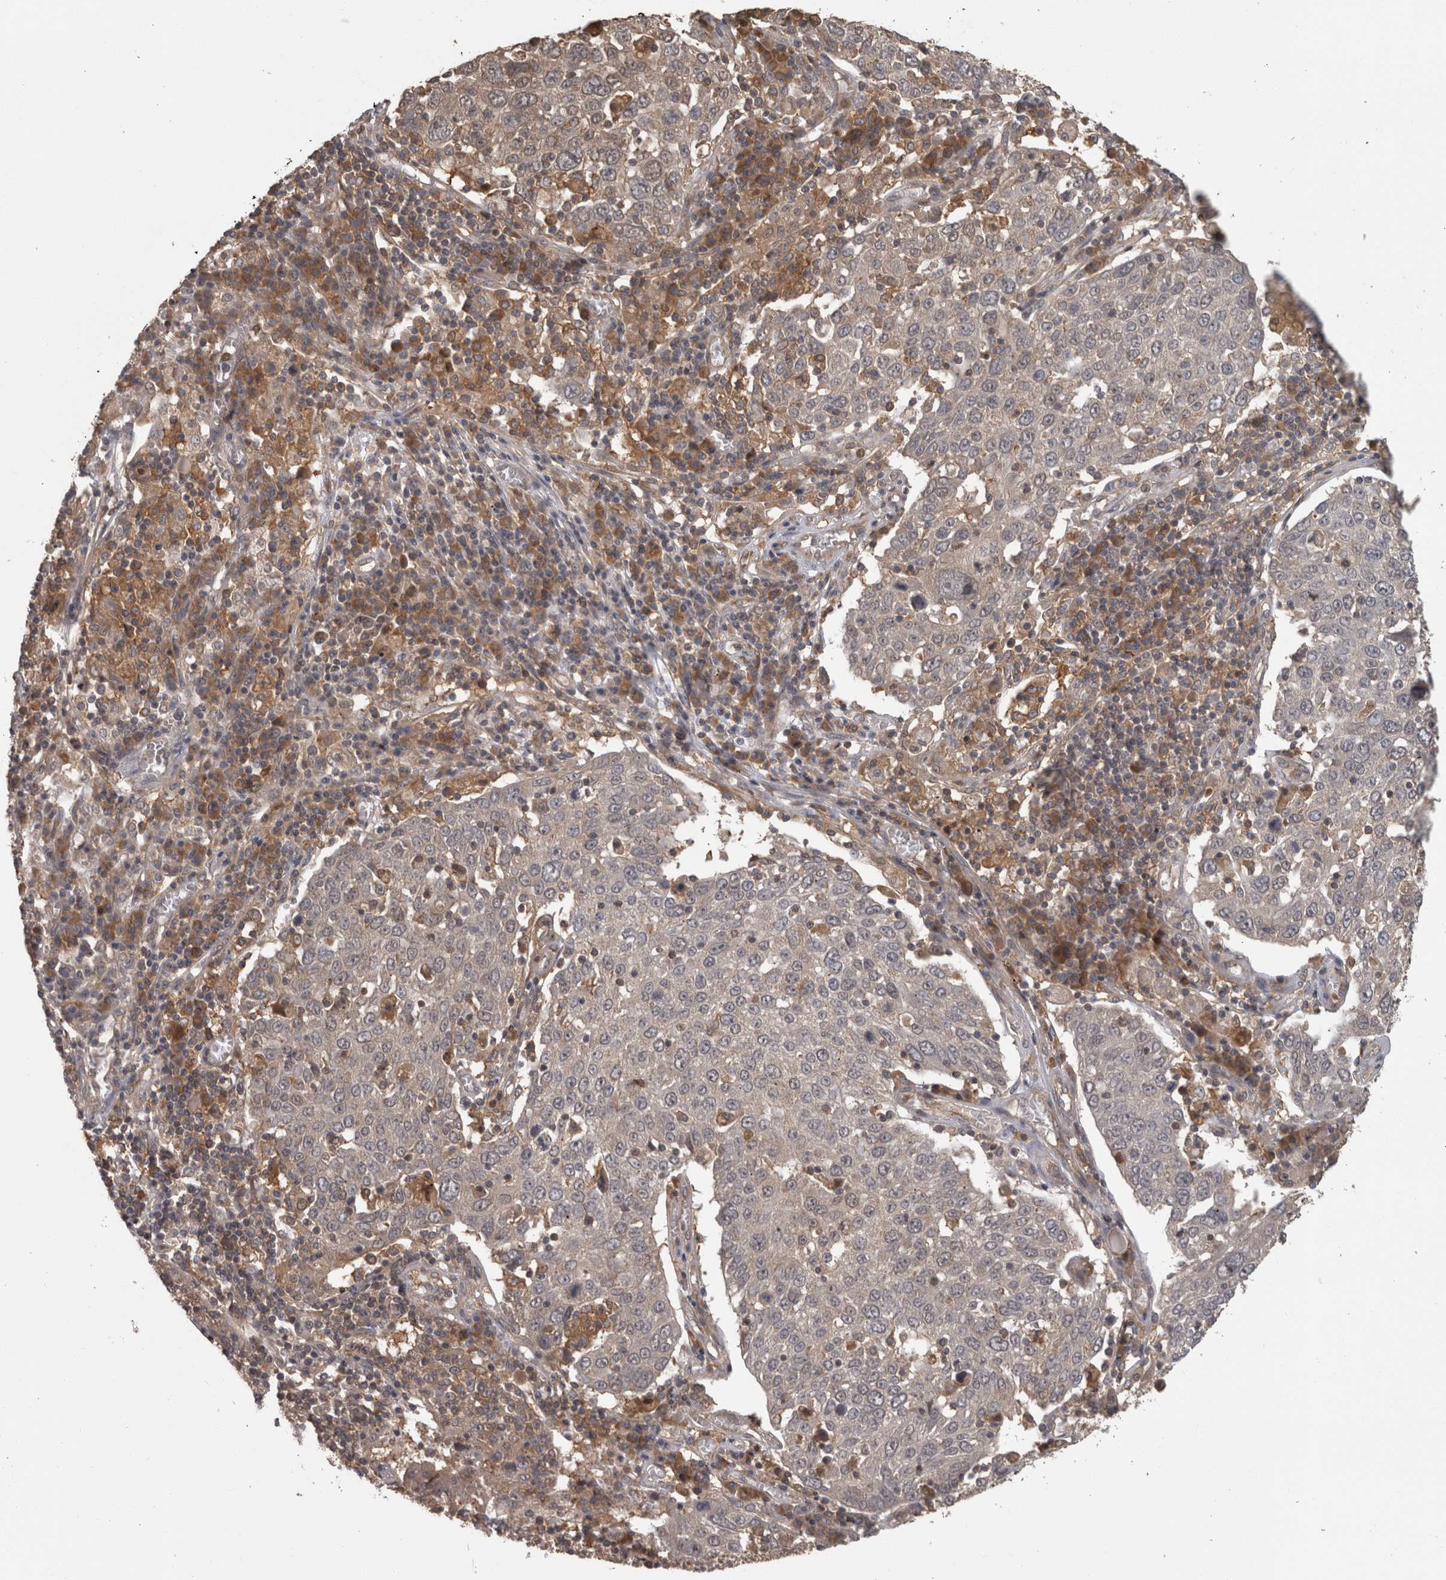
{"staining": {"intensity": "weak", "quantity": "<25%", "location": "cytoplasmic/membranous"}, "tissue": "lung cancer", "cell_type": "Tumor cells", "image_type": "cancer", "snomed": [{"axis": "morphology", "description": "Squamous cell carcinoma, NOS"}, {"axis": "topography", "description": "Lung"}], "caption": "Tumor cells show no significant protein staining in lung cancer. The staining was performed using DAB (3,3'-diaminobenzidine) to visualize the protein expression in brown, while the nuclei were stained in blue with hematoxylin (Magnification: 20x).", "gene": "MICU3", "patient": {"sex": "male", "age": 65}}